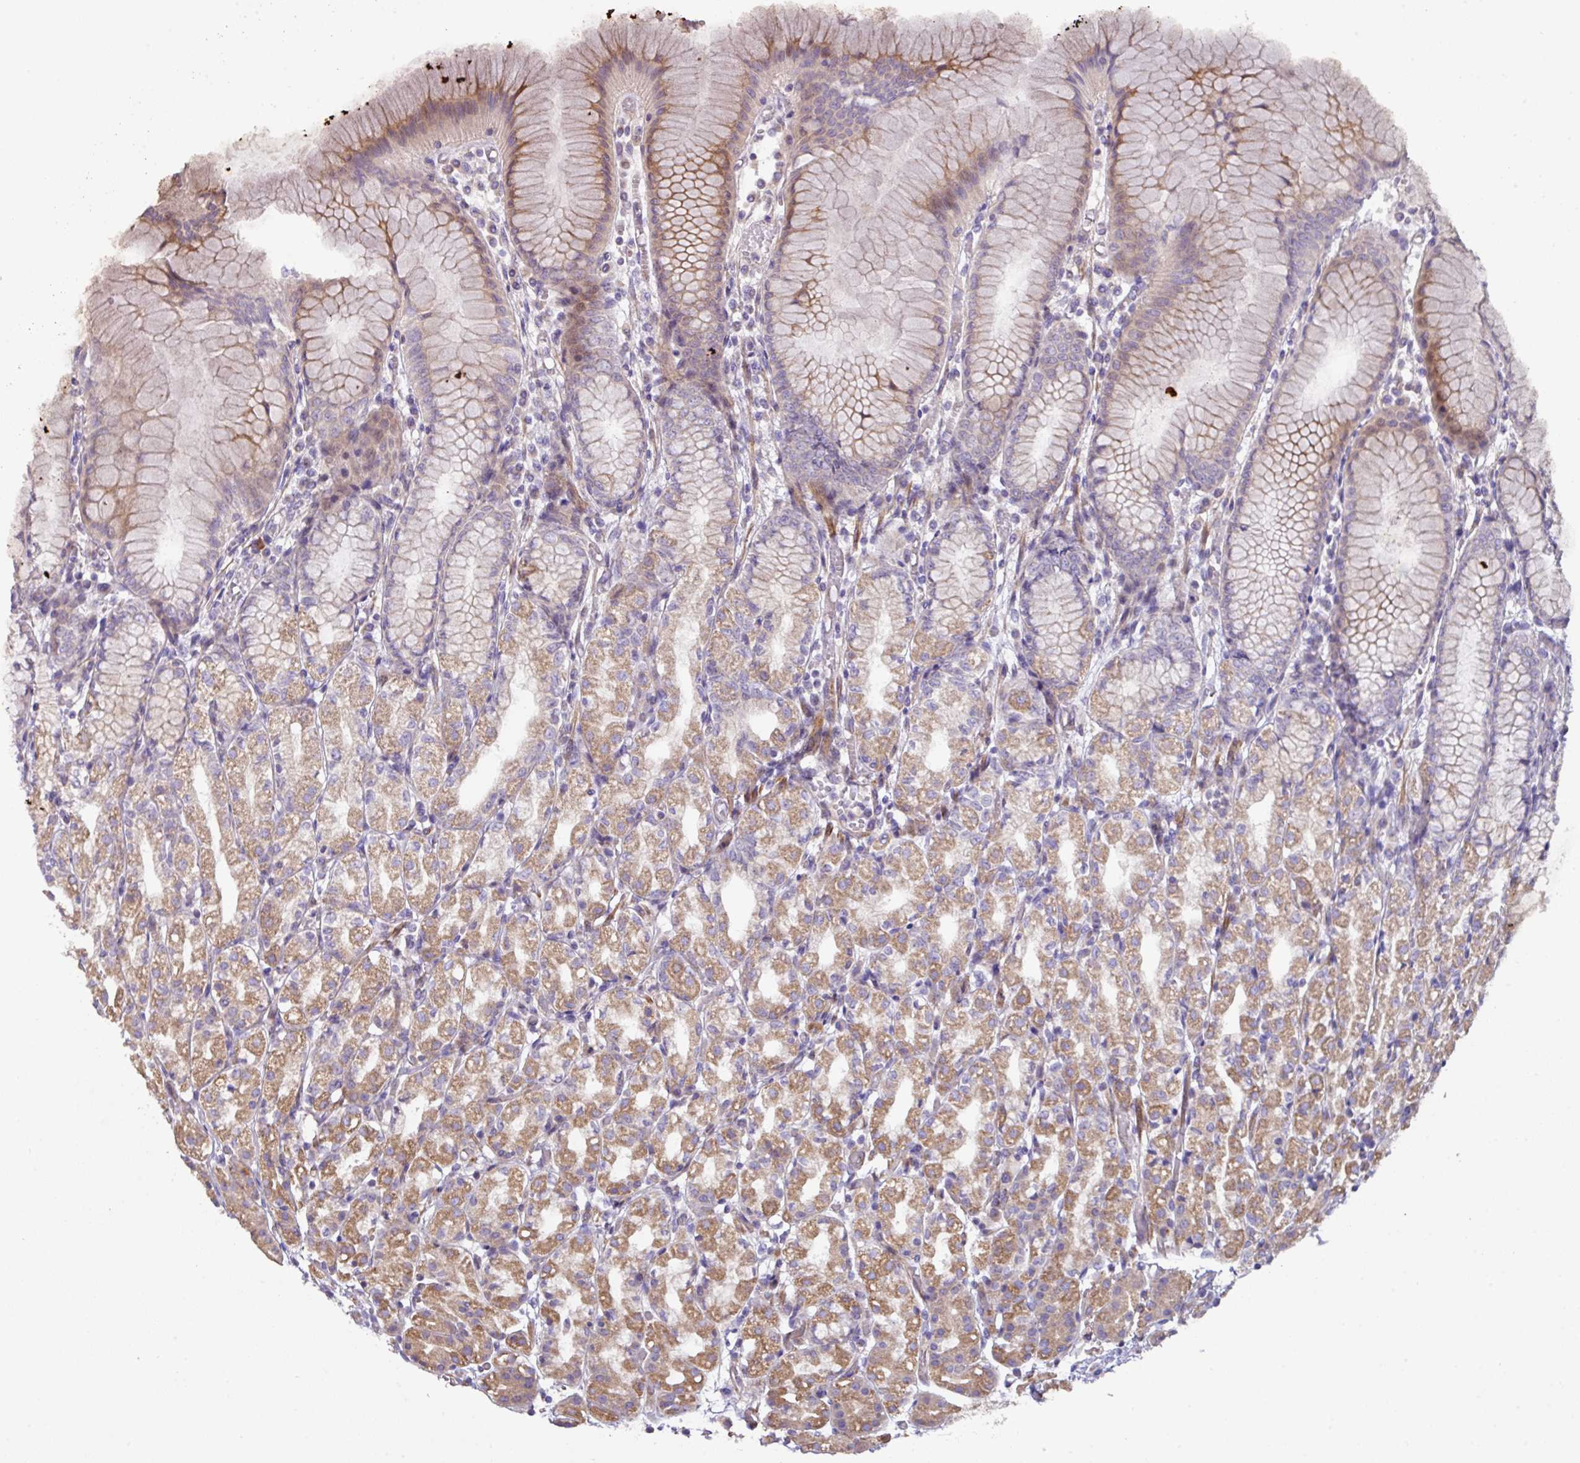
{"staining": {"intensity": "moderate", "quantity": ">75%", "location": "cytoplasmic/membranous"}, "tissue": "stomach", "cell_type": "Glandular cells", "image_type": "normal", "snomed": [{"axis": "morphology", "description": "Normal tissue, NOS"}, {"axis": "topography", "description": "Stomach"}], "caption": "Stomach stained with DAB (3,3'-diaminobenzidine) immunohistochemistry (IHC) reveals medium levels of moderate cytoplasmic/membranous staining in approximately >75% of glandular cells. The protein is stained brown, and the nuclei are stained in blue (DAB (3,3'-diaminobenzidine) IHC with brightfield microscopy, high magnification).", "gene": "MRRF", "patient": {"sex": "female", "age": 57}}